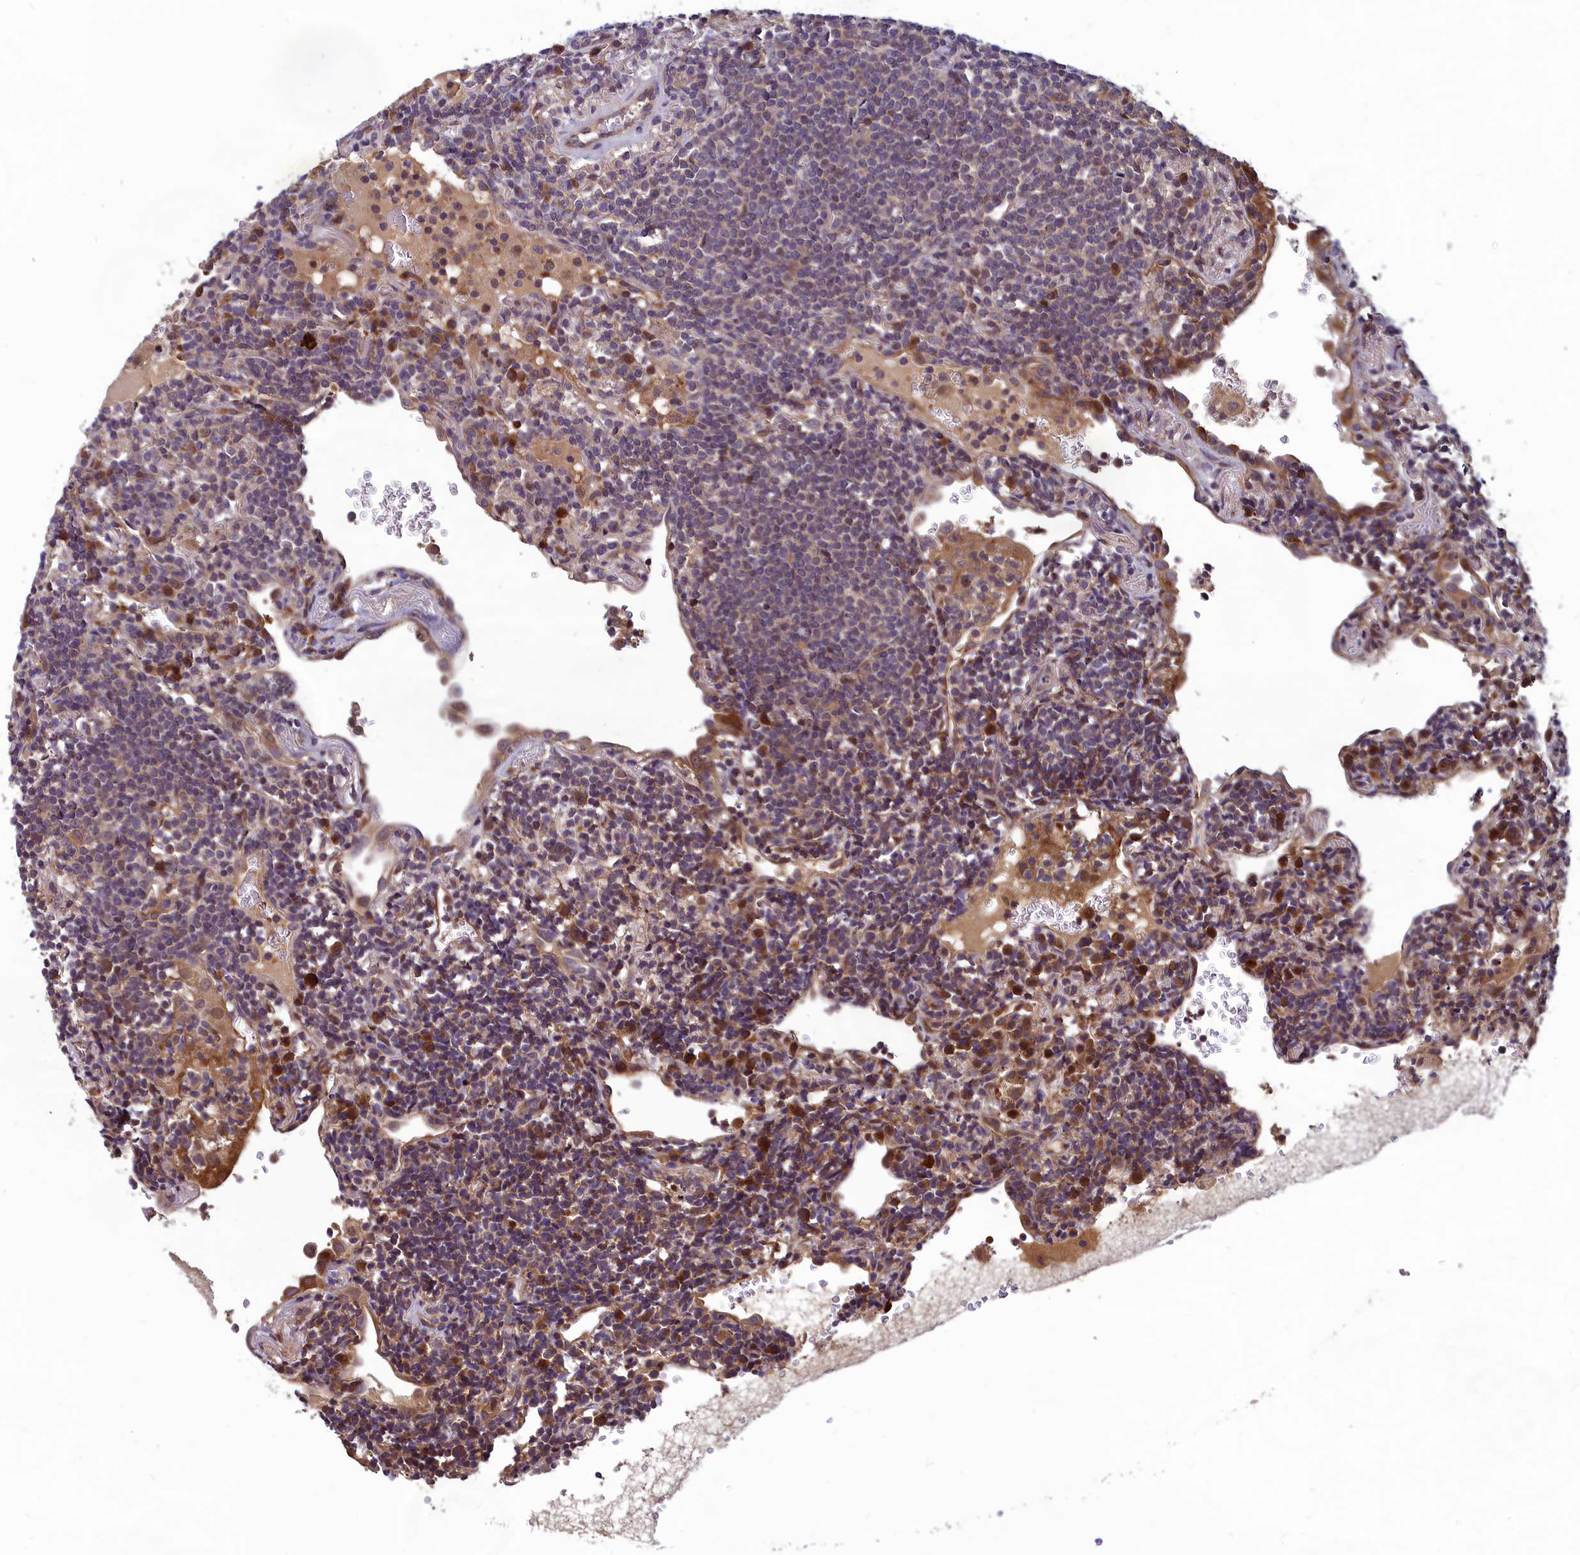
{"staining": {"intensity": "negative", "quantity": "none", "location": "none"}, "tissue": "lymphoma", "cell_type": "Tumor cells", "image_type": "cancer", "snomed": [{"axis": "morphology", "description": "Malignant lymphoma, non-Hodgkin's type, Low grade"}, {"axis": "topography", "description": "Lung"}], "caption": "Tumor cells show no significant positivity in low-grade malignant lymphoma, non-Hodgkin's type.", "gene": "CCDC15", "patient": {"sex": "female", "age": 71}}